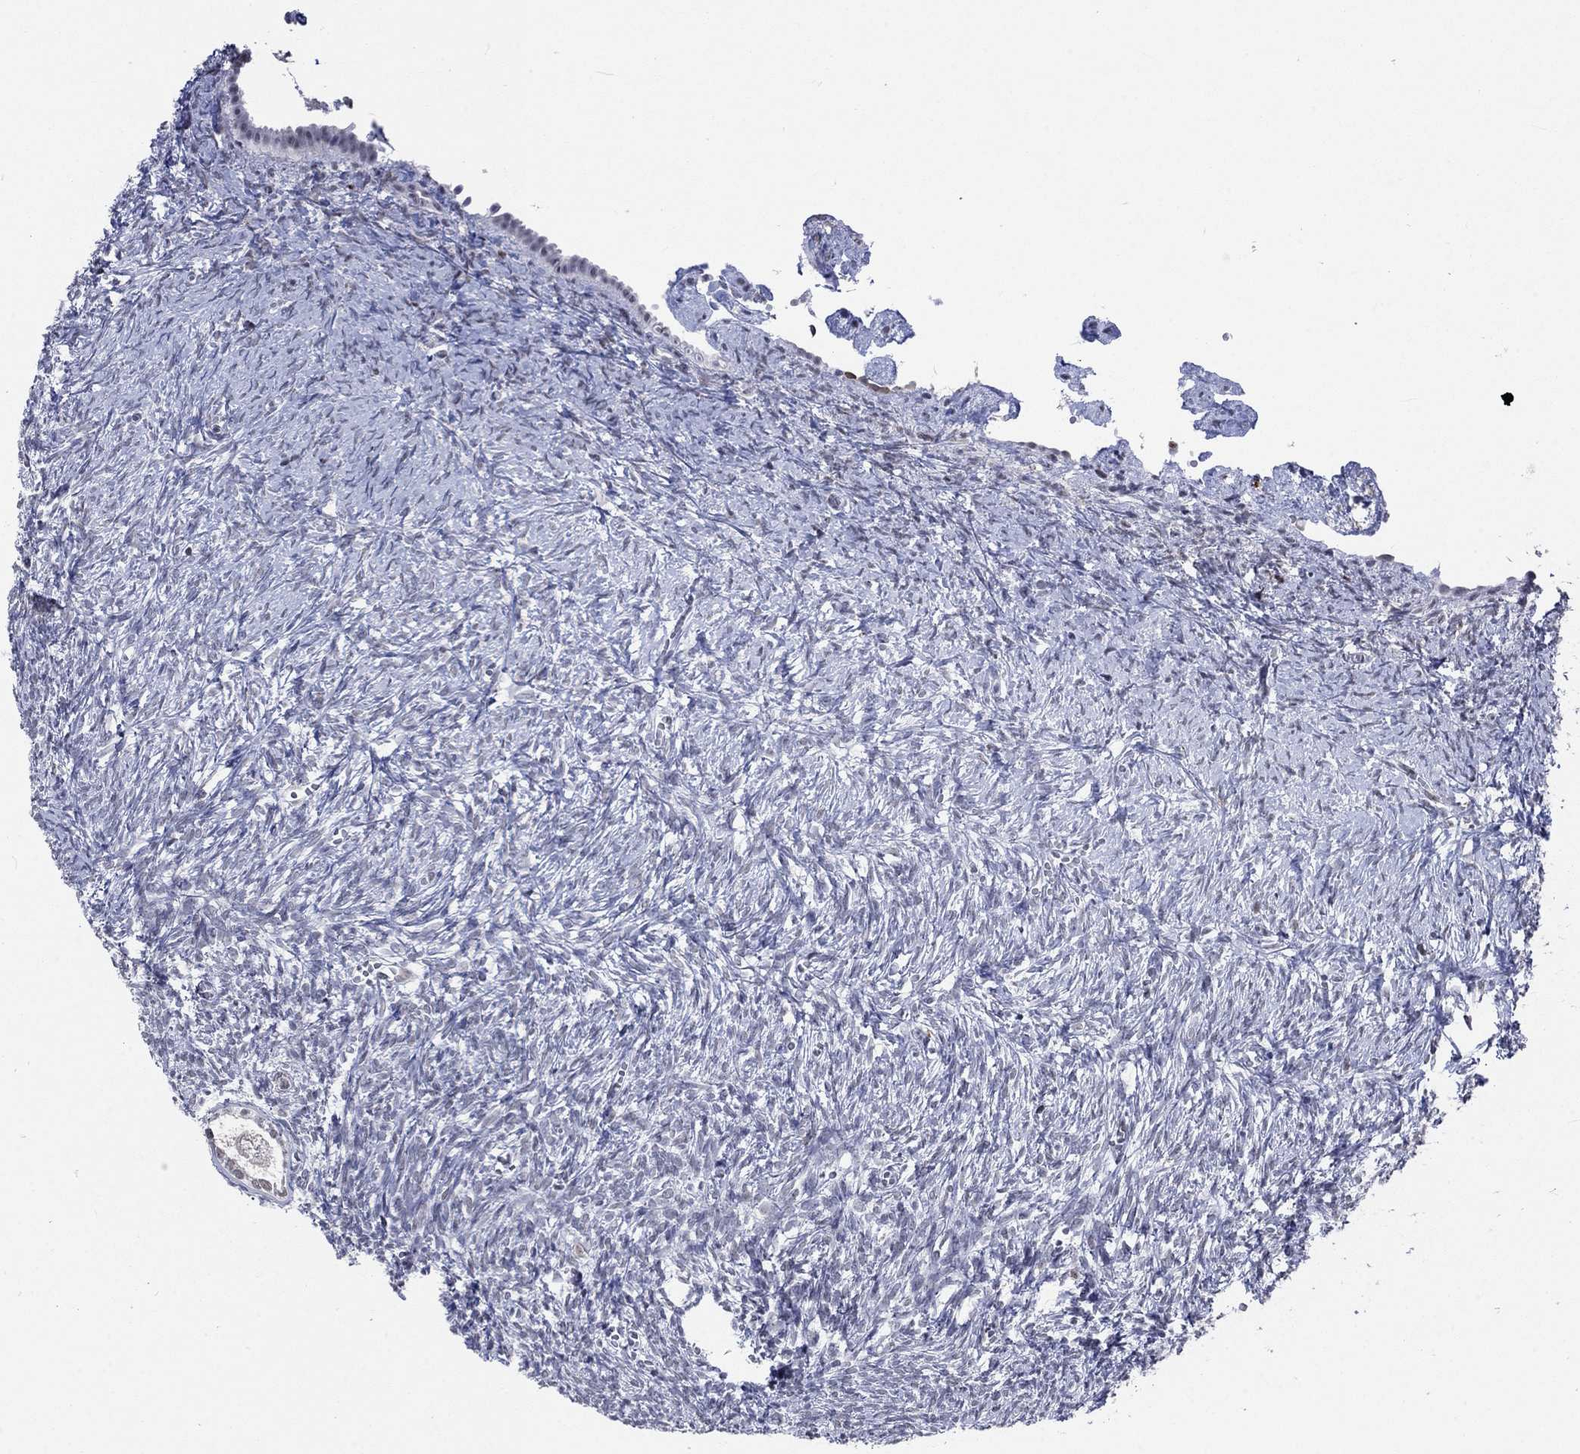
{"staining": {"intensity": "negative", "quantity": "none", "location": "none"}, "tissue": "ovary", "cell_type": "Ovarian stroma cells", "image_type": "normal", "snomed": [{"axis": "morphology", "description": "Normal tissue, NOS"}, {"axis": "topography", "description": "Ovary"}], "caption": "High magnification brightfield microscopy of benign ovary stained with DAB (3,3'-diaminobenzidine) (brown) and counterstained with hematoxylin (blue): ovarian stroma cells show no significant staining.", "gene": "HCFC1", "patient": {"sex": "female", "age": 43}}